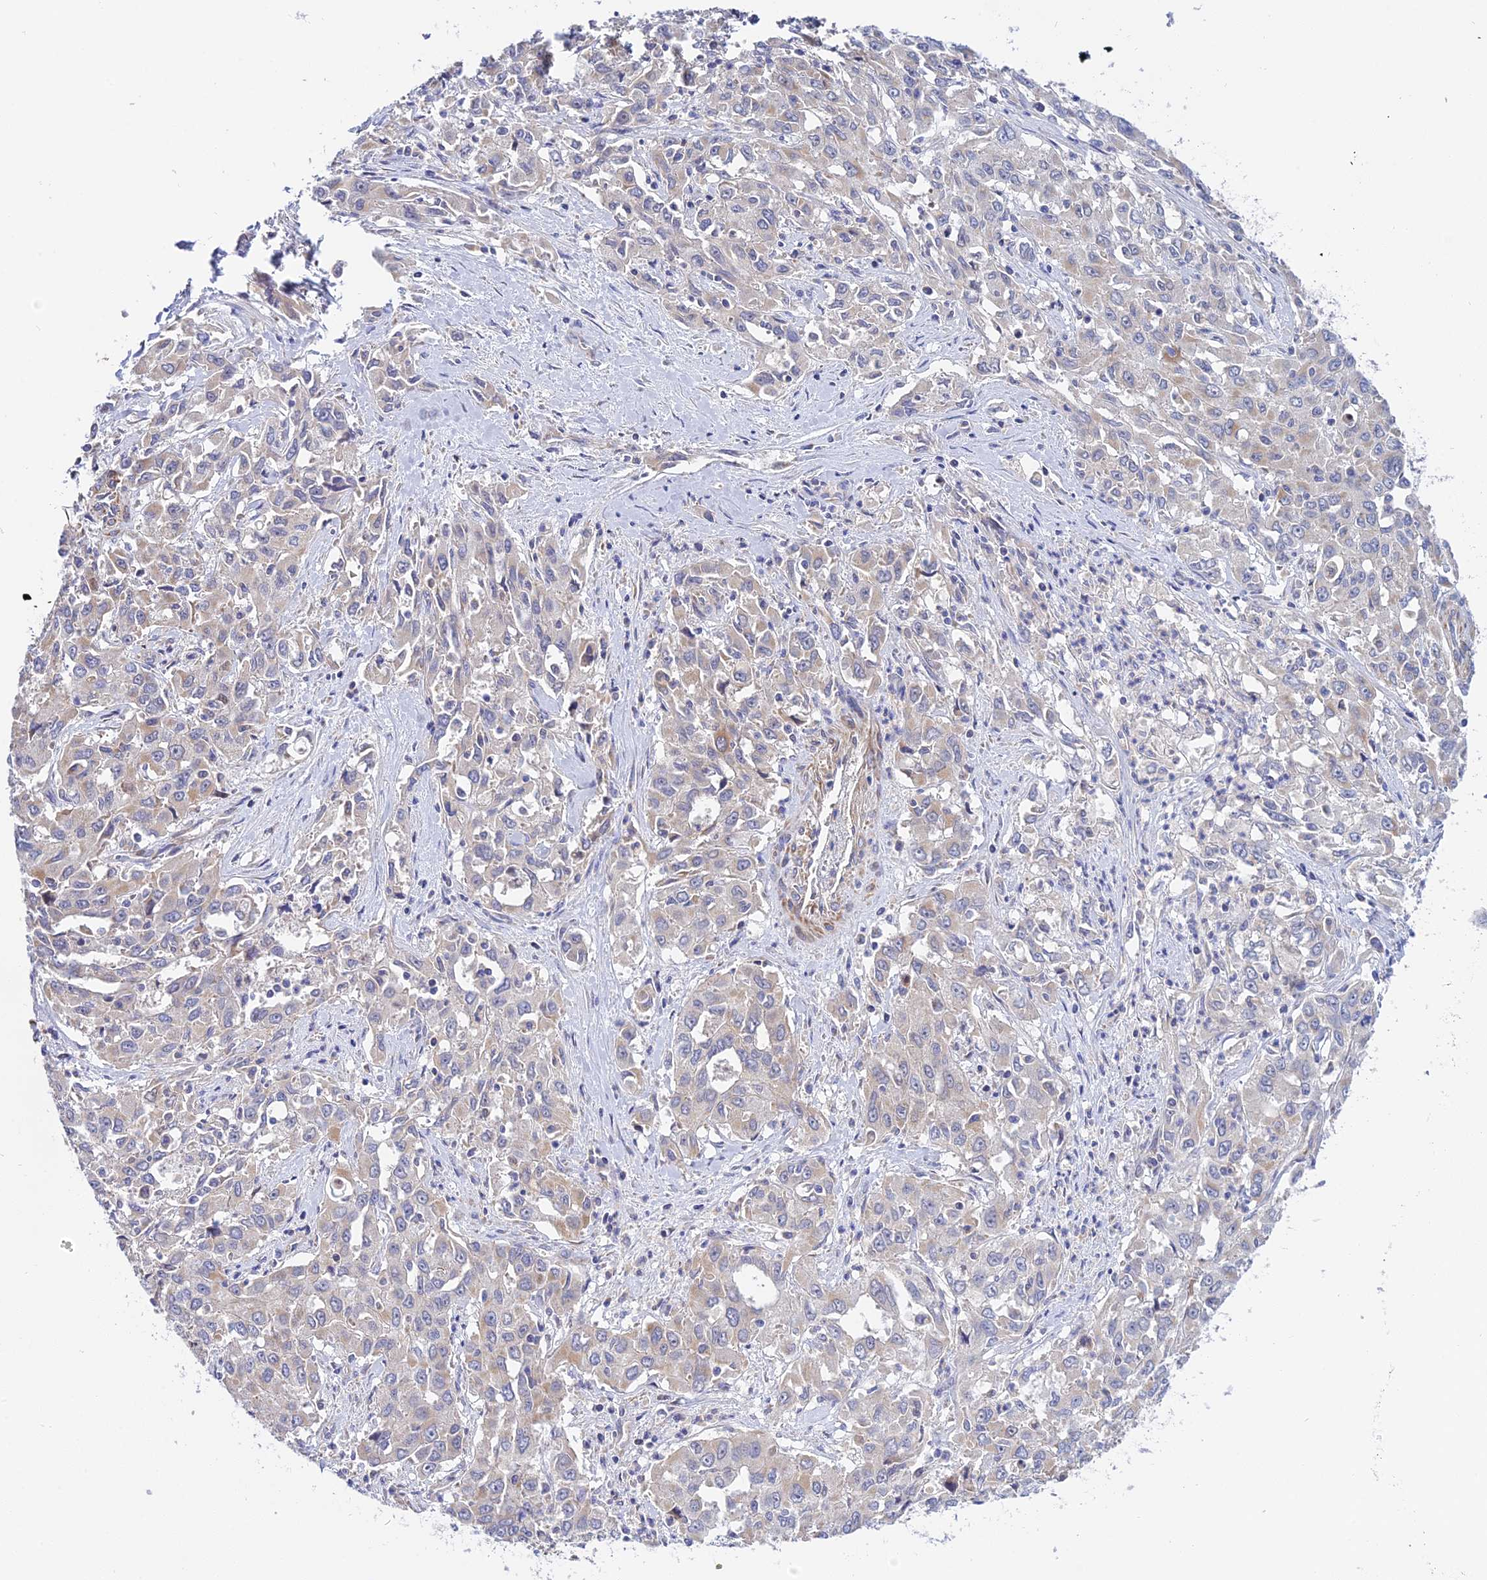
{"staining": {"intensity": "weak", "quantity": "25%-75%", "location": "cytoplasmic/membranous"}, "tissue": "liver cancer", "cell_type": "Tumor cells", "image_type": "cancer", "snomed": [{"axis": "morphology", "description": "Carcinoma, Hepatocellular, NOS"}, {"axis": "topography", "description": "Liver"}], "caption": "A brown stain shows weak cytoplasmic/membranous positivity of a protein in liver hepatocellular carcinoma tumor cells.", "gene": "ACOT2", "patient": {"sex": "male", "age": 63}}